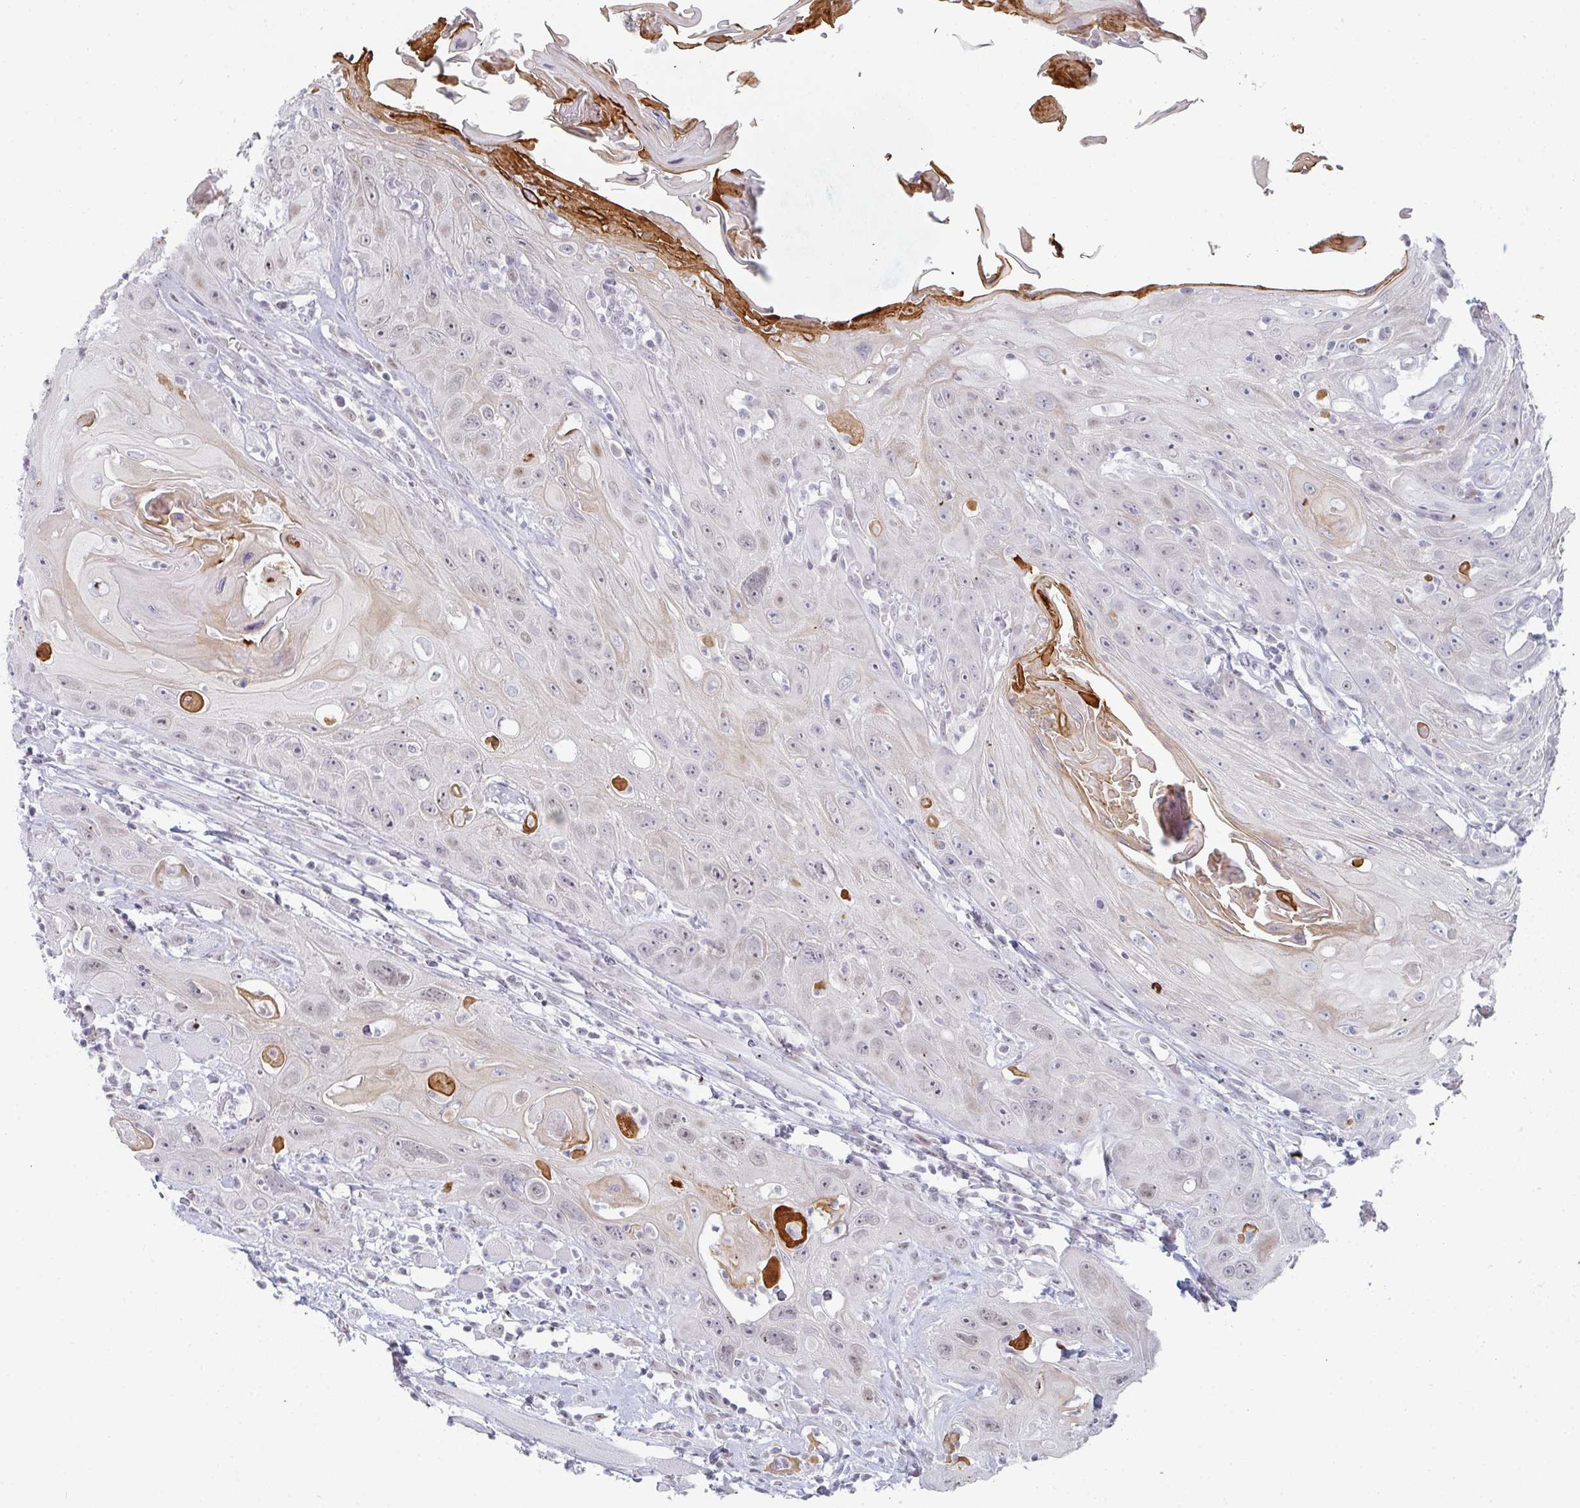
{"staining": {"intensity": "moderate", "quantity": "<25%", "location": "cytoplasmic/membranous,nuclear"}, "tissue": "head and neck cancer", "cell_type": "Tumor cells", "image_type": "cancer", "snomed": [{"axis": "morphology", "description": "Squamous cell carcinoma, NOS"}, {"axis": "topography", "description": "Head-Neck"}], "caption": "A histopathology image of human head and neck cancer stained for a protein displays moderate cytoplasmic/membranous and nuclear brown staining in tumor cells. (DAB (3,3'-diaminobenzidine) = brown stain, brightfield microscopy at high magnification).", "gene": "POU2AF2", "patient": {"sex": "female", "age": 59}}